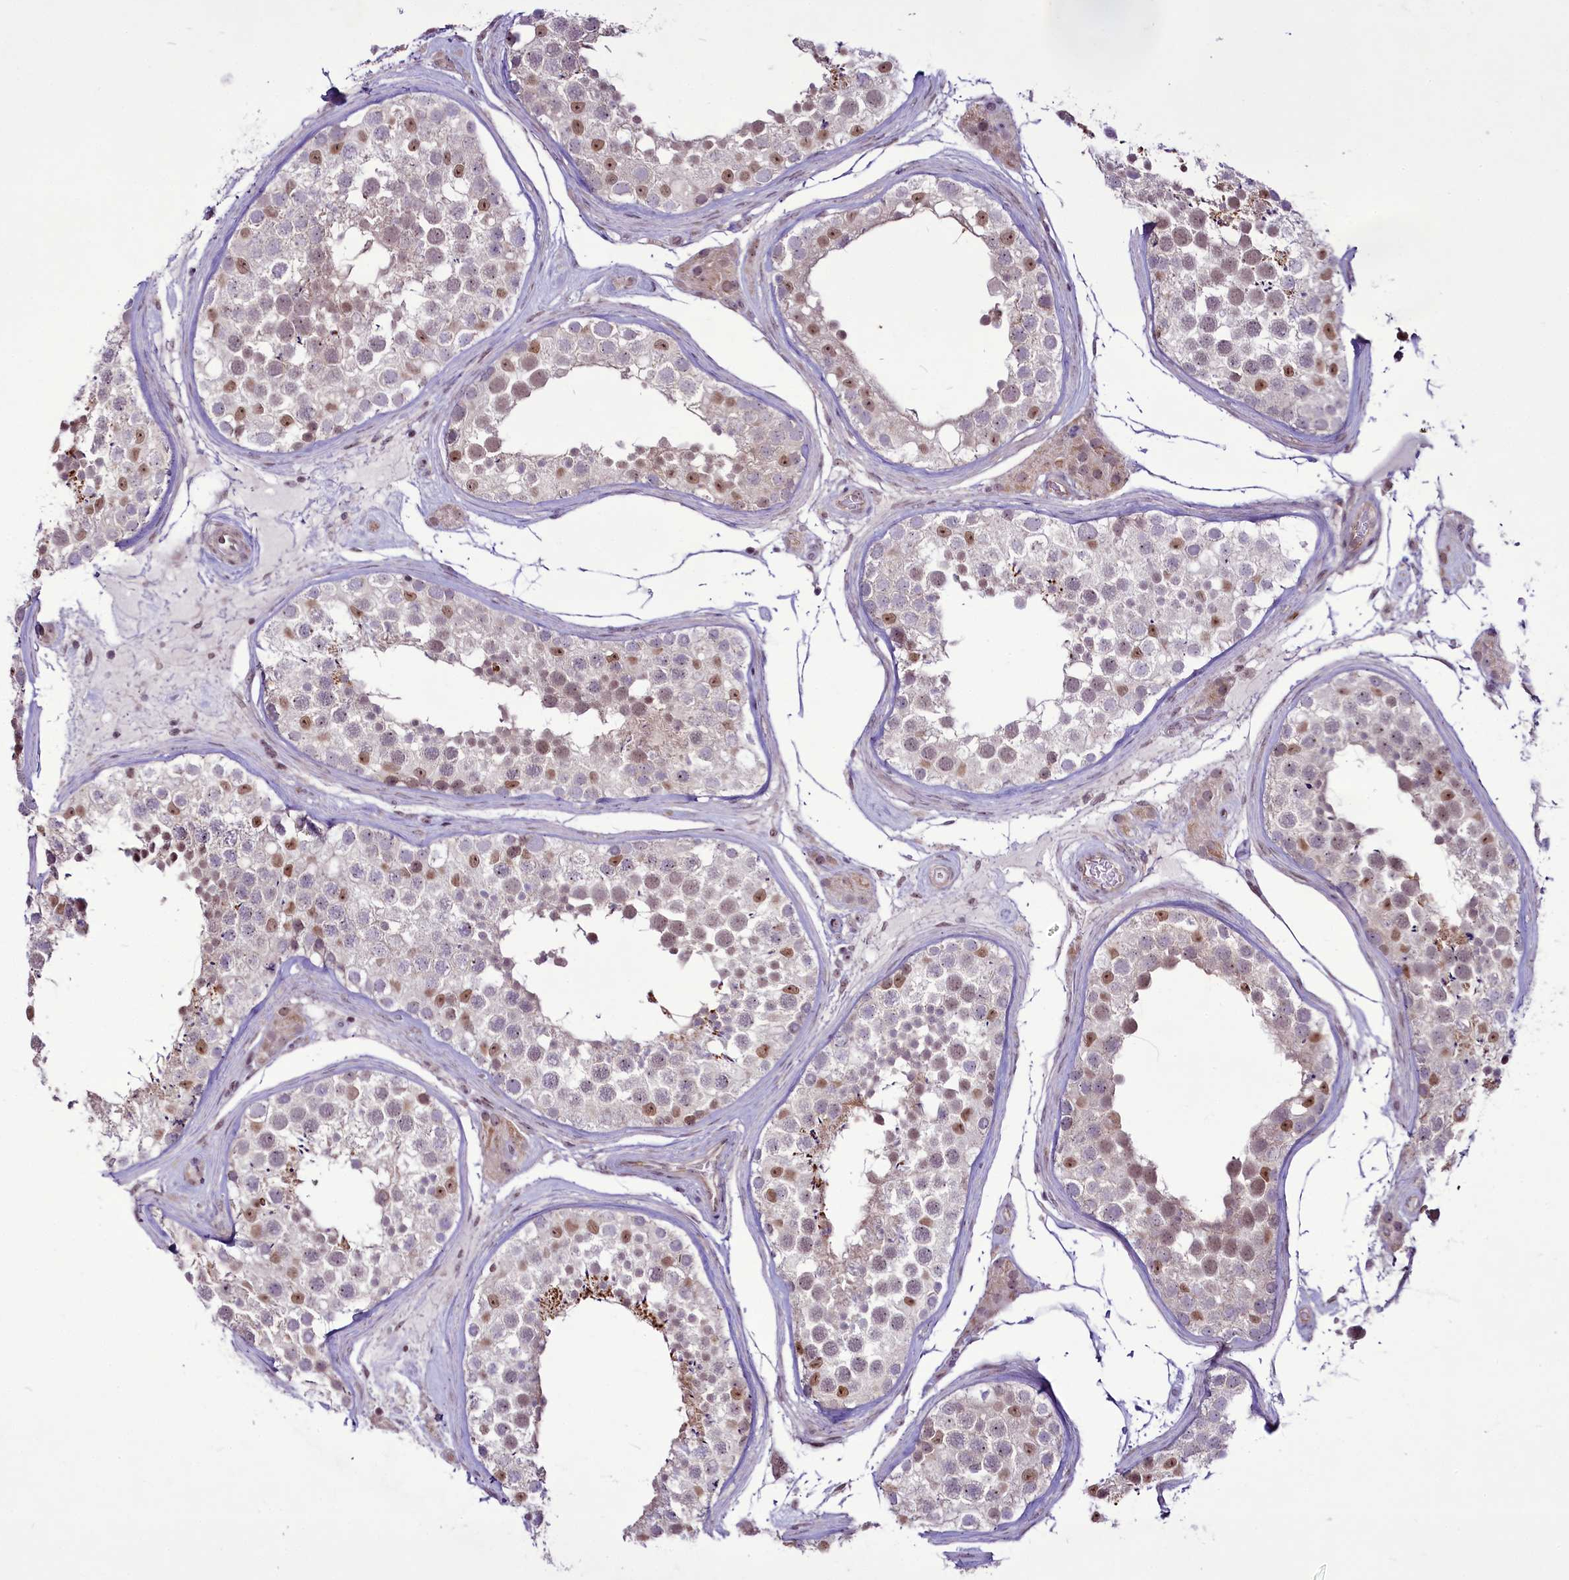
{"staining": {"intensity": "moderate", "quantity": "<25%", "location": "nuclear"}, "tissue": "testis", "cell_type": "Cells in seminiferous ducts", "image_type": "normal", "snomed": [{"axis": "morphology", "description": "Normal tissue, NOS"}, {"axis": "topography", "description": "Testis"}], "caption": "This histopathology image shows immunohistochemistry staining of unremarkable testis, with low moderate nuclear positivity in approximately <25% of cells in seminiferous ducts.", "gene": "RSBN1", "patient": {"sex": "male", "age": 46}}